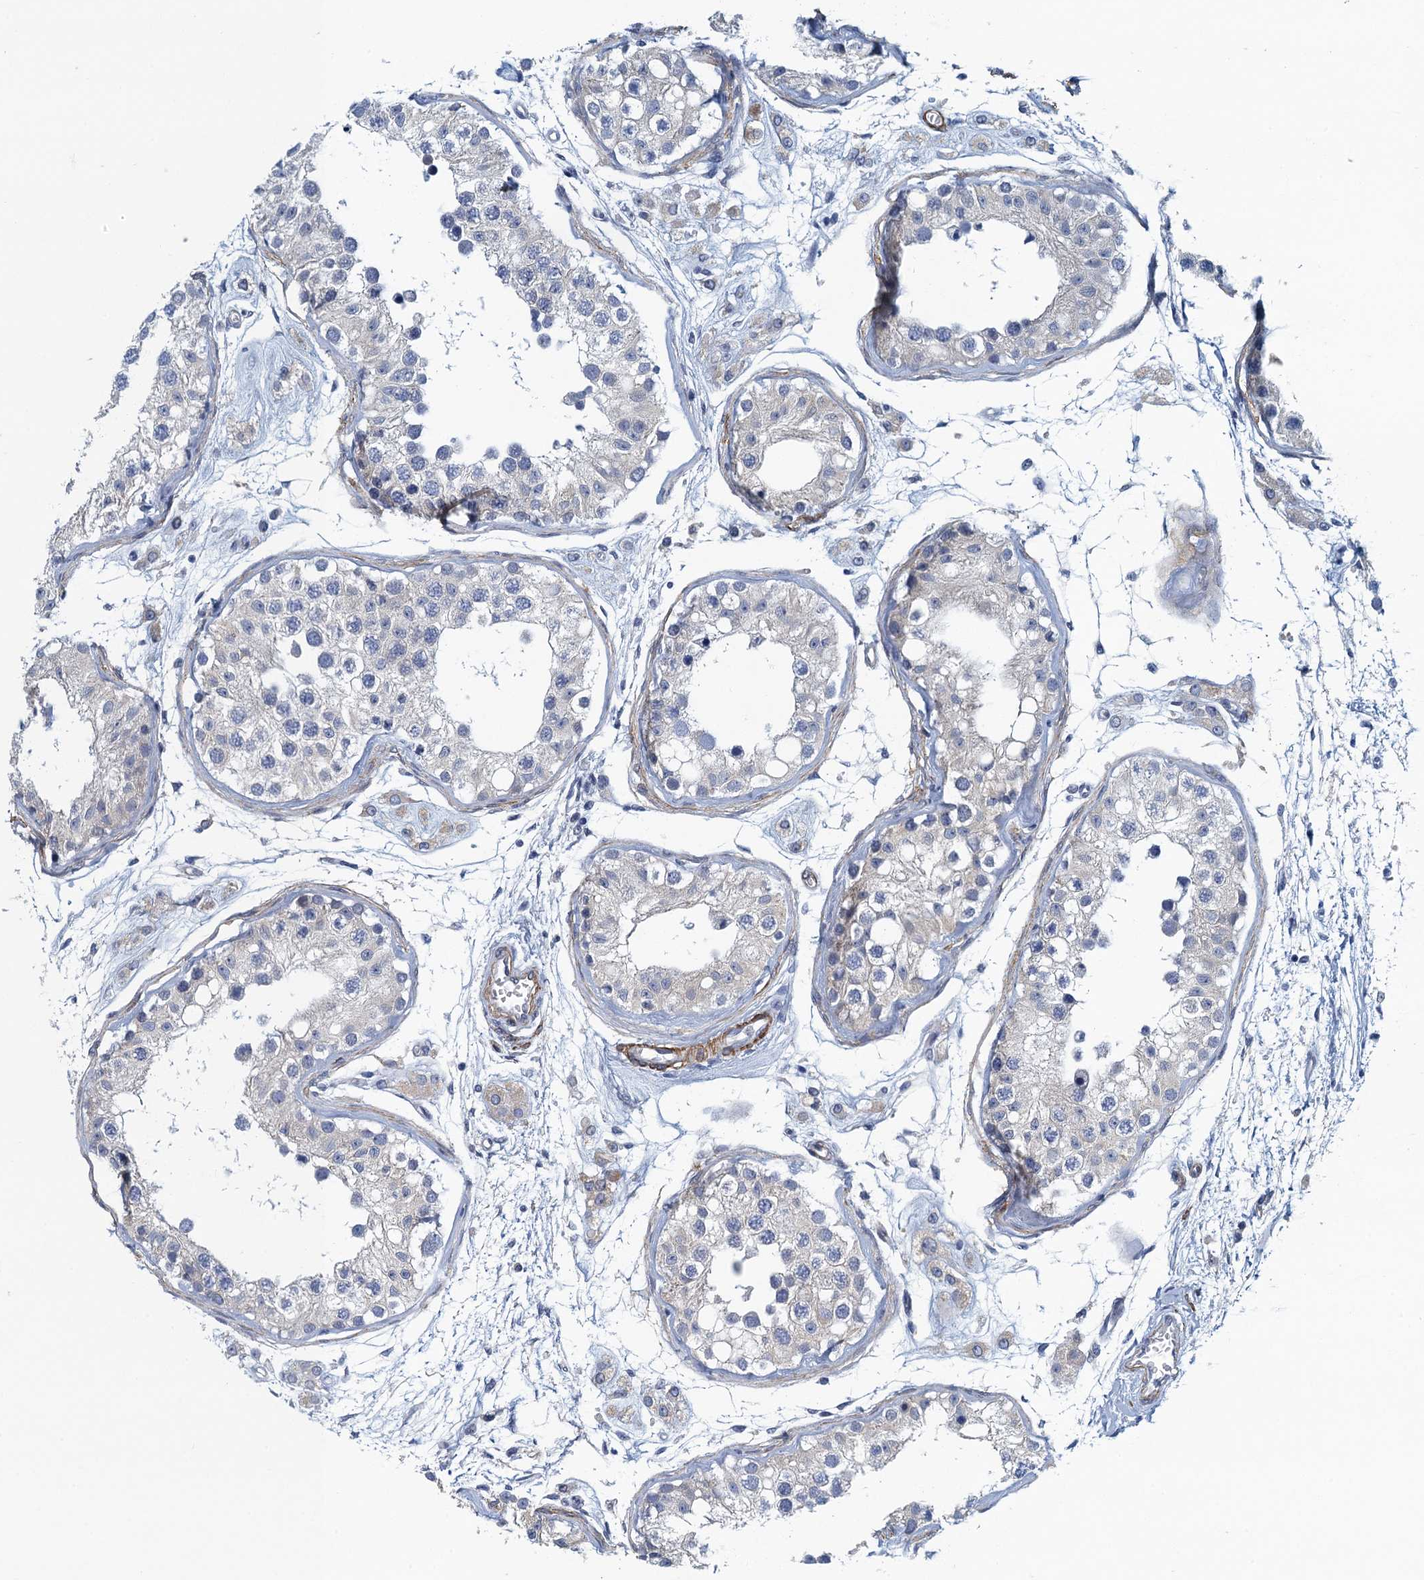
{"staining": {"intensity": "negative", "quantity": "none", "location": "none"}, "tissue": "testis", "cell_type": "Cells in seminiferous ducts", "image_type": "normal", "snomed": [{"axis": "morphology", "description": "Normal tissue, NOS"}, {"axis": "morphology", "description": "Adenocarcinoma, metastatic, NOS"}, {"axis": "topography", "description": "Testis"}], "caption": "This micrograph is of normal testis stained with IHC to label a protein in brown with the nuclei are counter-stained blue. There is no positivity in cells in seminiferous ducts. Nuclei are stained in blue.", "gene": "ALG2", "patient": {"sex": "male", "age": 26}}